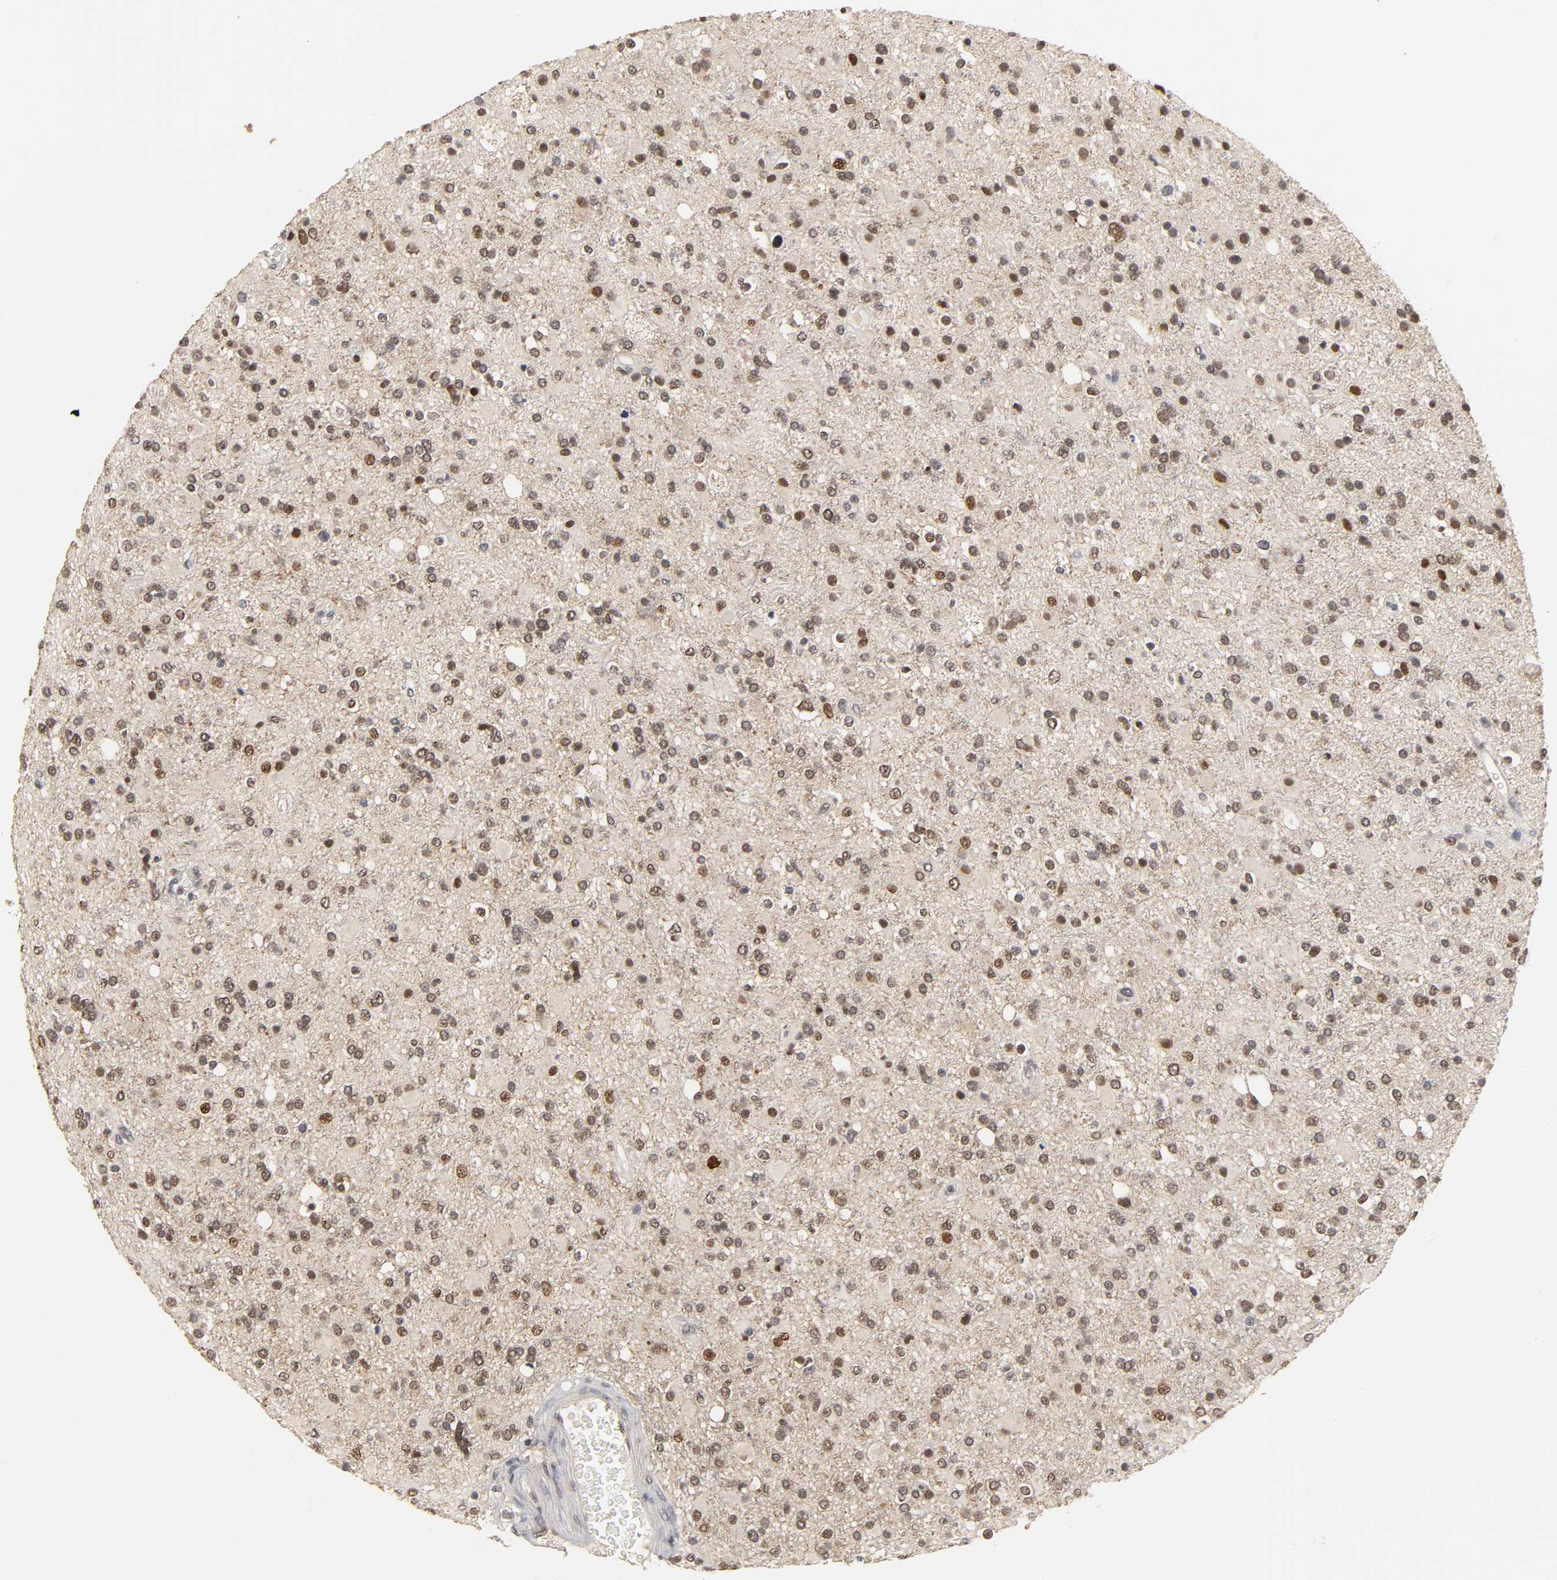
{"staining": {"intensity": "strong", "quantity": ">75%", "location": "nuclear"}, "tissue": "glioma", "cell_type": "Tumor cells", "image_type": "cancer", "snomed": [{"axis": "morphology", "description": "Glioma, malignant, High grade"}, {"axis": "topography", "description": "Brain"}], "caption": "Tumor cells demonstrate strong nuclear positivity in about >75% of cells in glioma.", "gene": "HTR1E", "patient": {"sex": "male", "age": 33}}